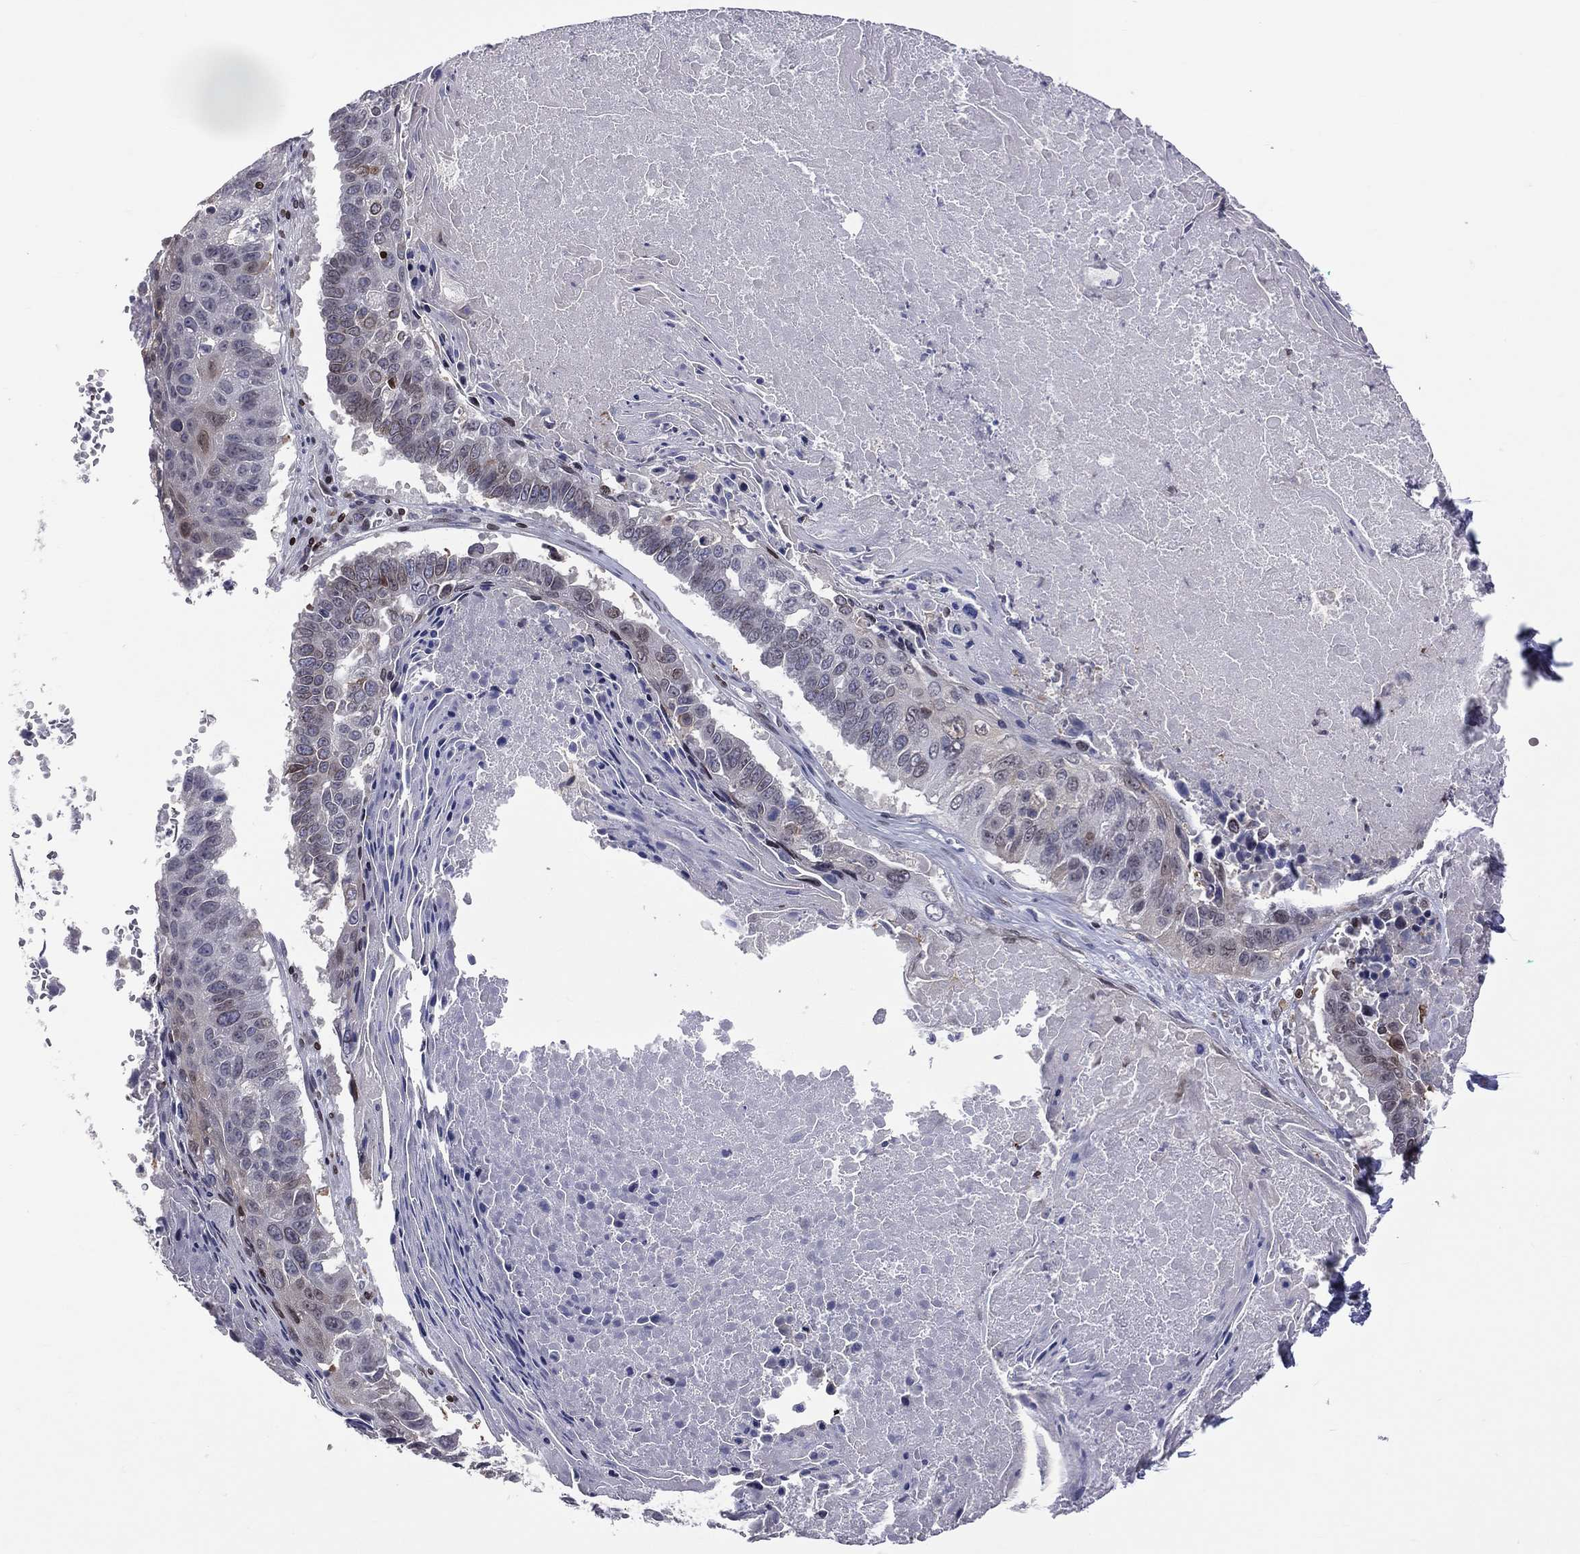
{"staining": {"intensity": "moderate", "quantity": "<25%", "location": "nuclear"}, "tissue": "lung cancer", "cell_type": "Tumor cells", "image_type": "cancer", "snomed": [{"axis": "morphology", "description": "Squamous cell carcinoma, NOS"}, {"axis": "topography", "description": "Lung"}], "caption": "Squamous cell carcinoma (lung) was stained to show a protein in brown. There is low levels of moderate nuclear staining in approximately <25% of tumor cells. The staining was performed using DAB, with brown indicating positive protein expression. Nuclei are stained blue with hematoxylin.", "gene": "DBF4B", "patient": {"sex": "male", "age": 73}}